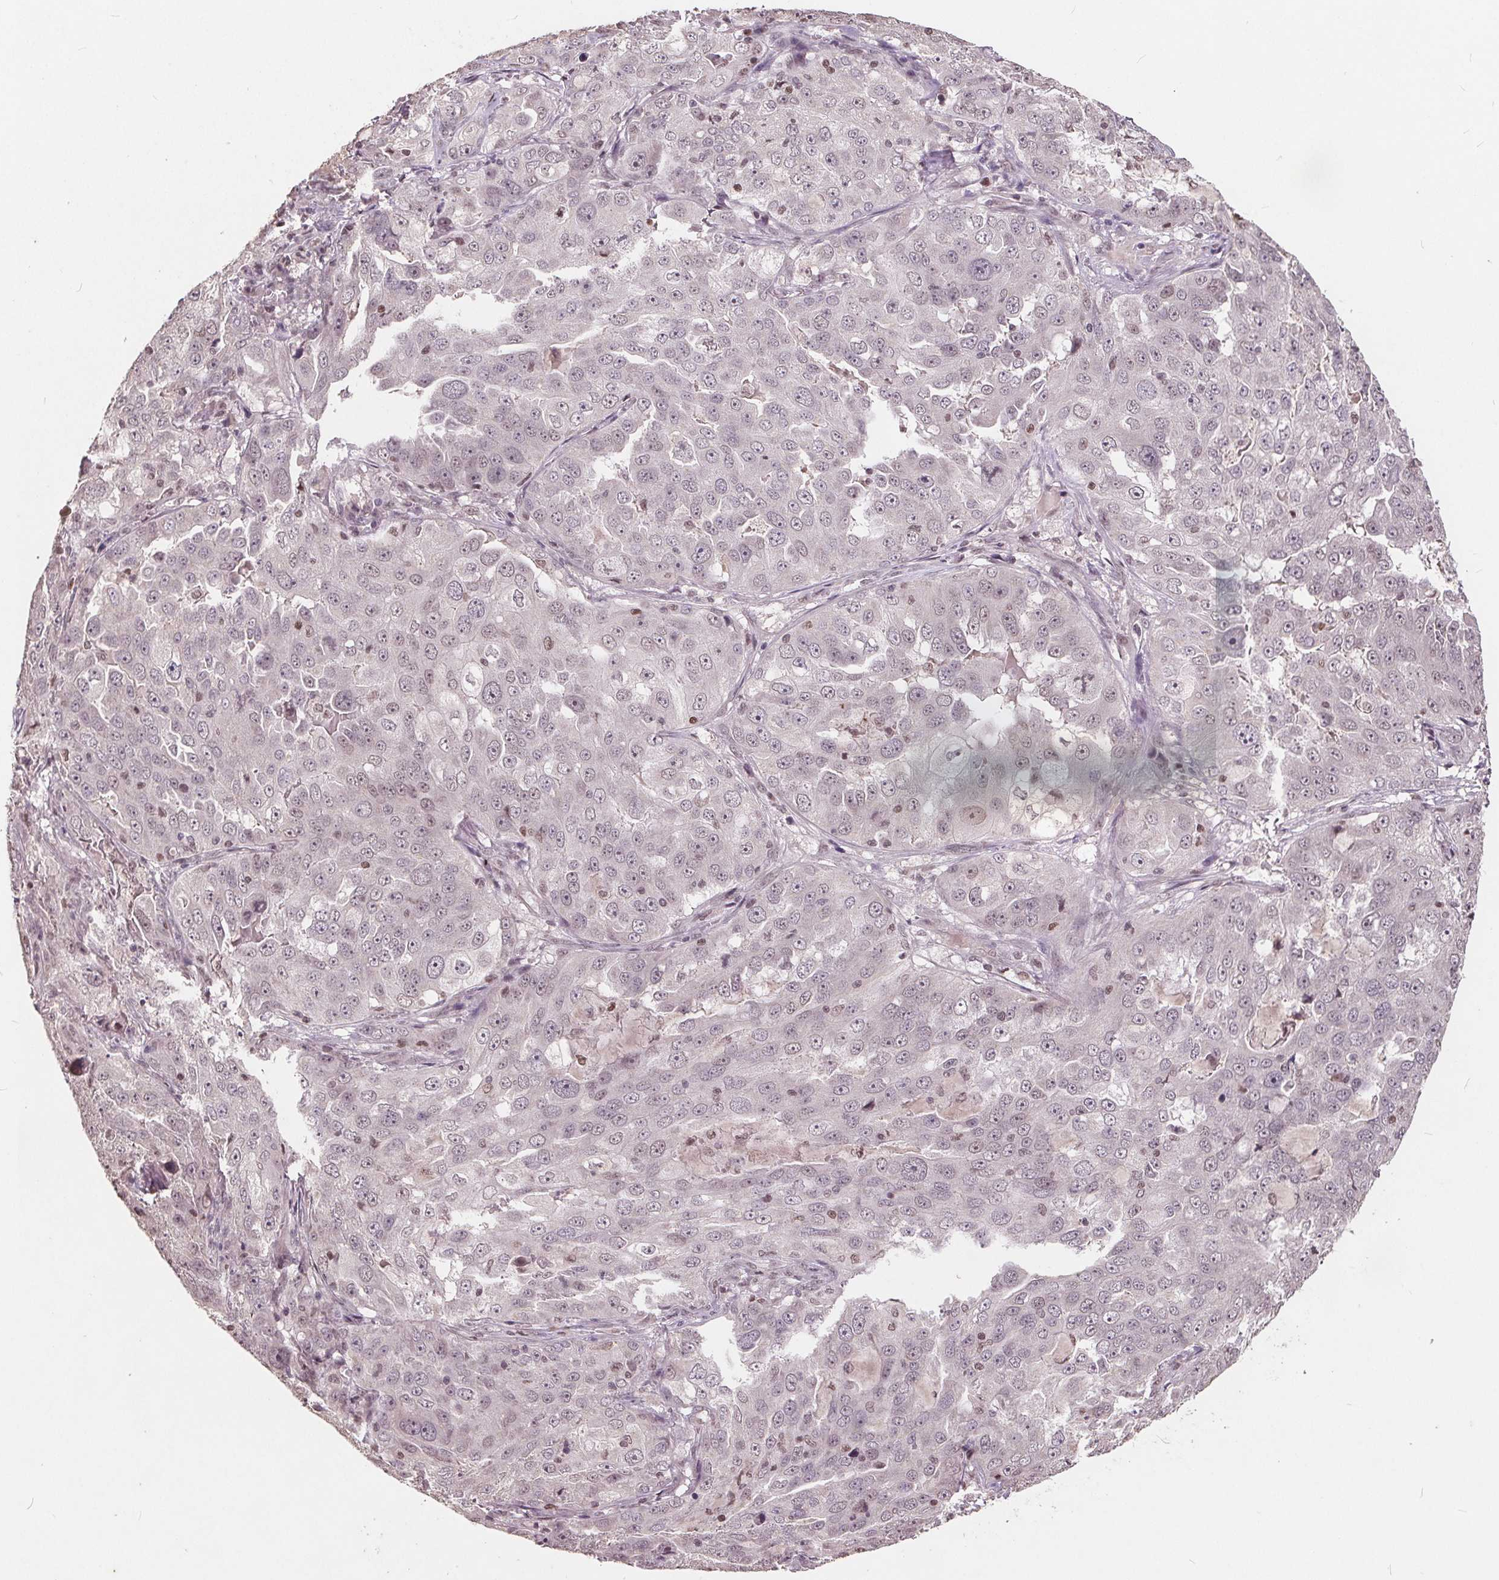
{"staining": {"intensity": "weak", "quantity": "25%-75%", "location": "nuclear"}, "tissue": "lung cancer", "cell_type": "Tumor cells", "image_type": "cancer", "snomed": [{"axis": "morphology", "description": "Adenocarcinoma, NOS"}, {"axis": "topography", "description": "Lung"}], "caption": "Protein staining of lung adenocarcinoma tissue reveals weak nuclear positivity in about 25%-75% of tumor cells. (brown staining indicates protein expression, while blue staining denotes nuclei).", "gene": "DNMT3B", "patient": {"sex": "female", "age": 61}}